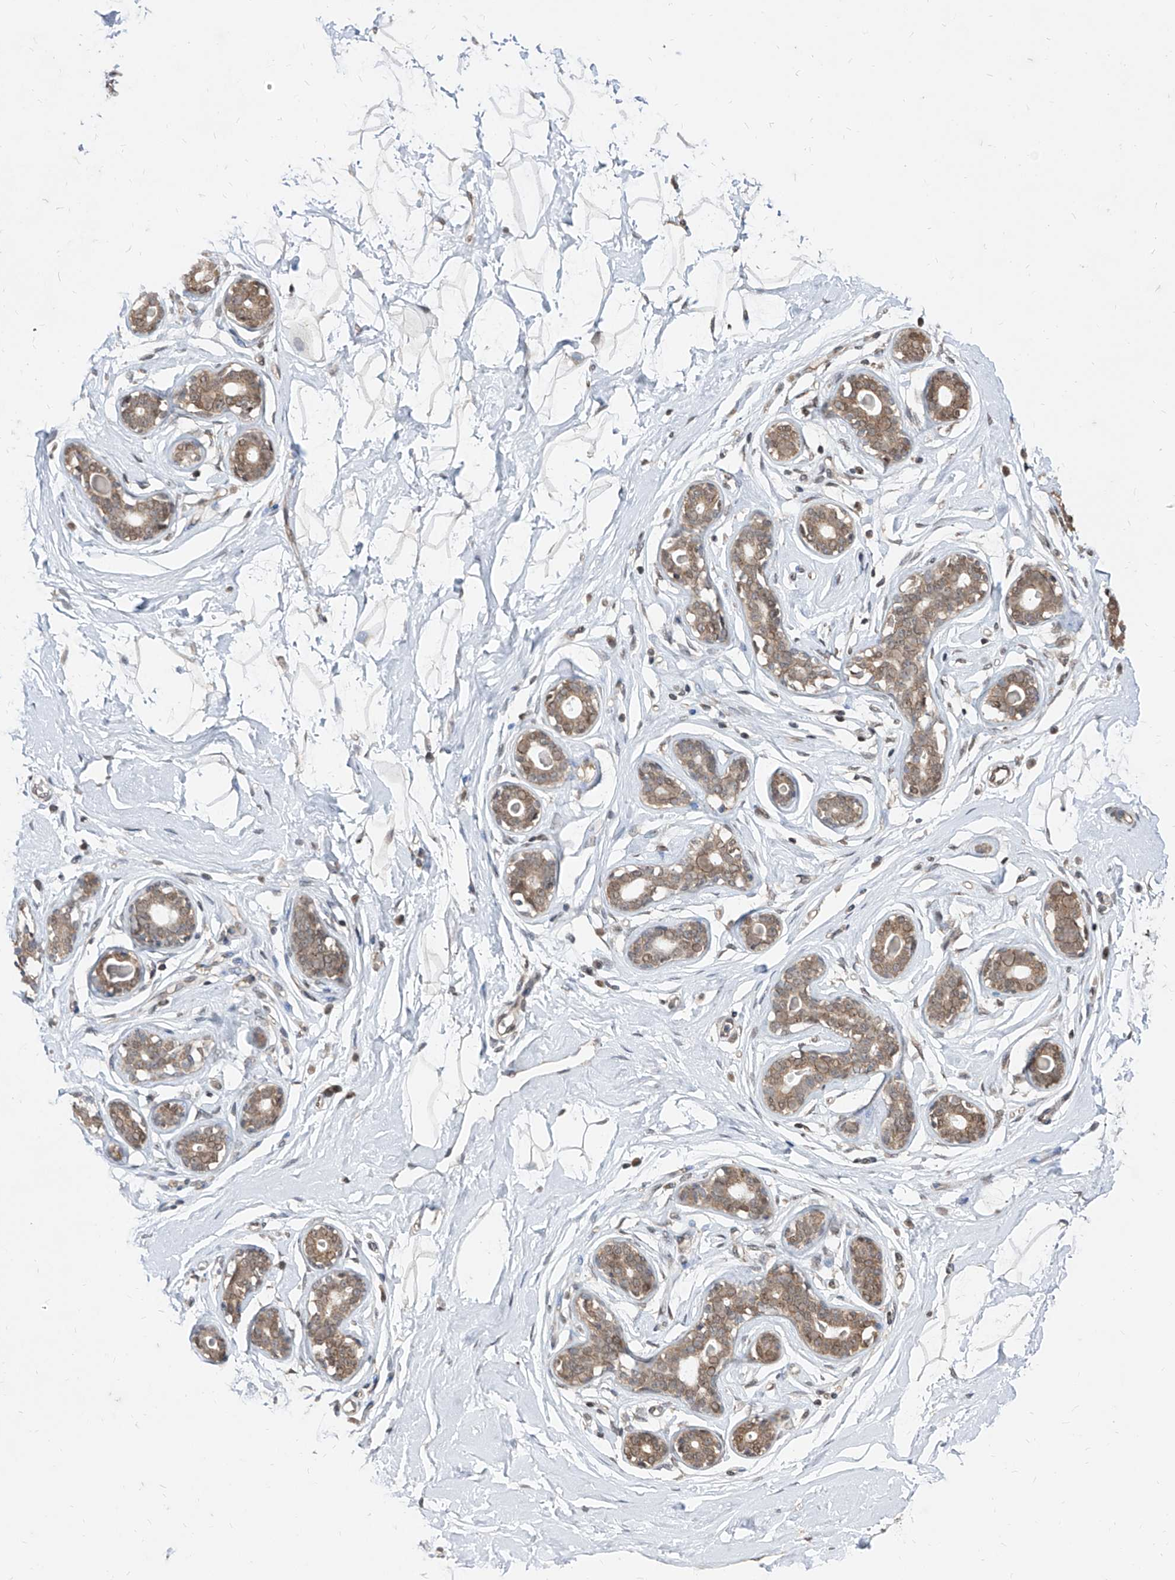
{"staining": {"intensity": "negative", "quantity": "none", "location": "none"}, "tissue": "breast", "cell_type": "Adipocytes", "image_type": "normal", "snomed": [{"axis": "morphology", "description": "Normal tissue, NOS"}, {"axis": "morphology", "description": "Adenoma, NOS"}, {"axis": "topography", "description": "Breast"}], "caption": "Breast stained for a protein using immunohistochemistry (IHC) displays no expression adipocytes.", "gene": "C8orf82", "patient": {"sex": "female", "age": 23}}